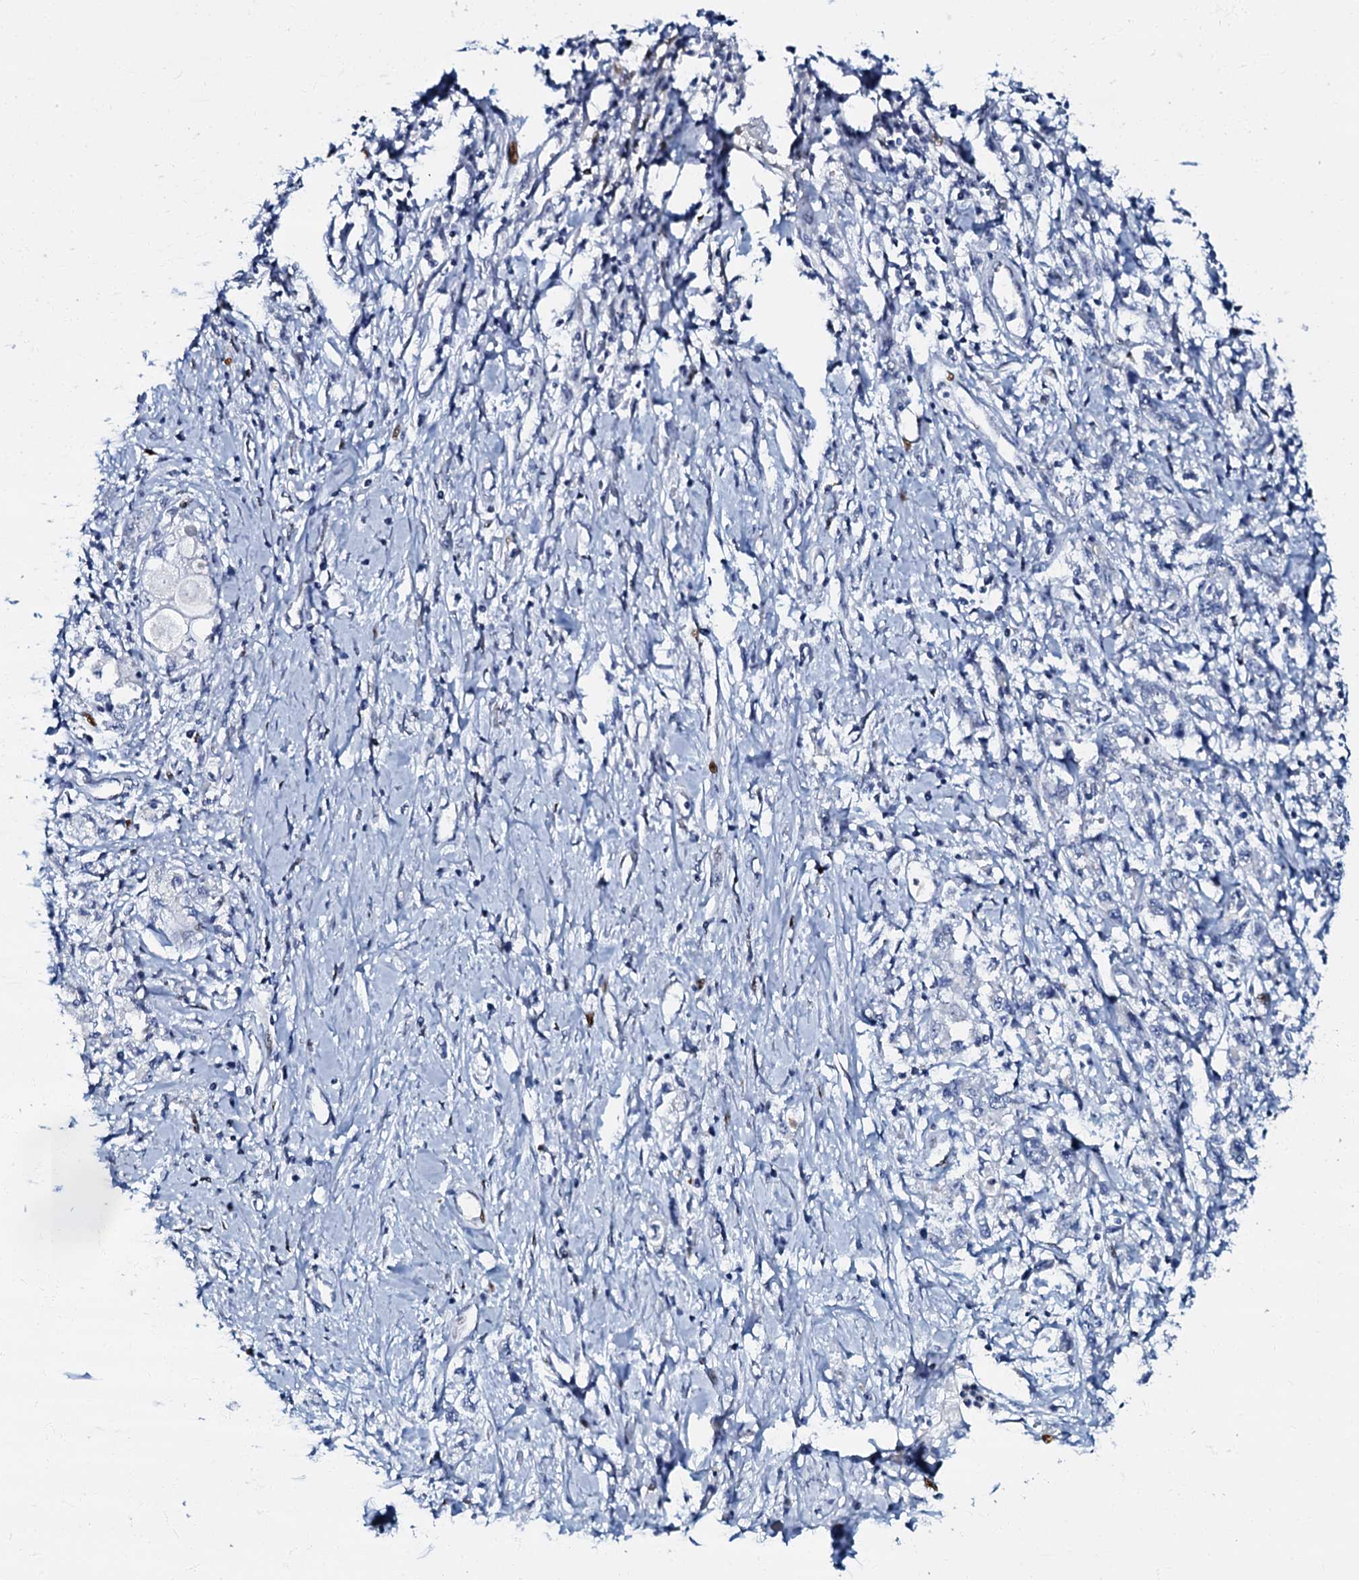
{"staining": {"intensity": "negative", "quantity": "none", "location": "none"}, "tissue": "stomach cancer", "cell_type": "Tumor cells", "image_type": "cancer", "snomed": [{"axis": "morphology", "description": "Adenocarcinoma, NOS"}, {"axis": "topography", "description": "Stomach"}], "caption": "The immunohistochemistry (IHC) photomicrograph has no significant expression in tumor cells of stomach adenocarcinoma tissue.", "gene": "MFSD5", "patient": {"sex": "female", "age": 76}}